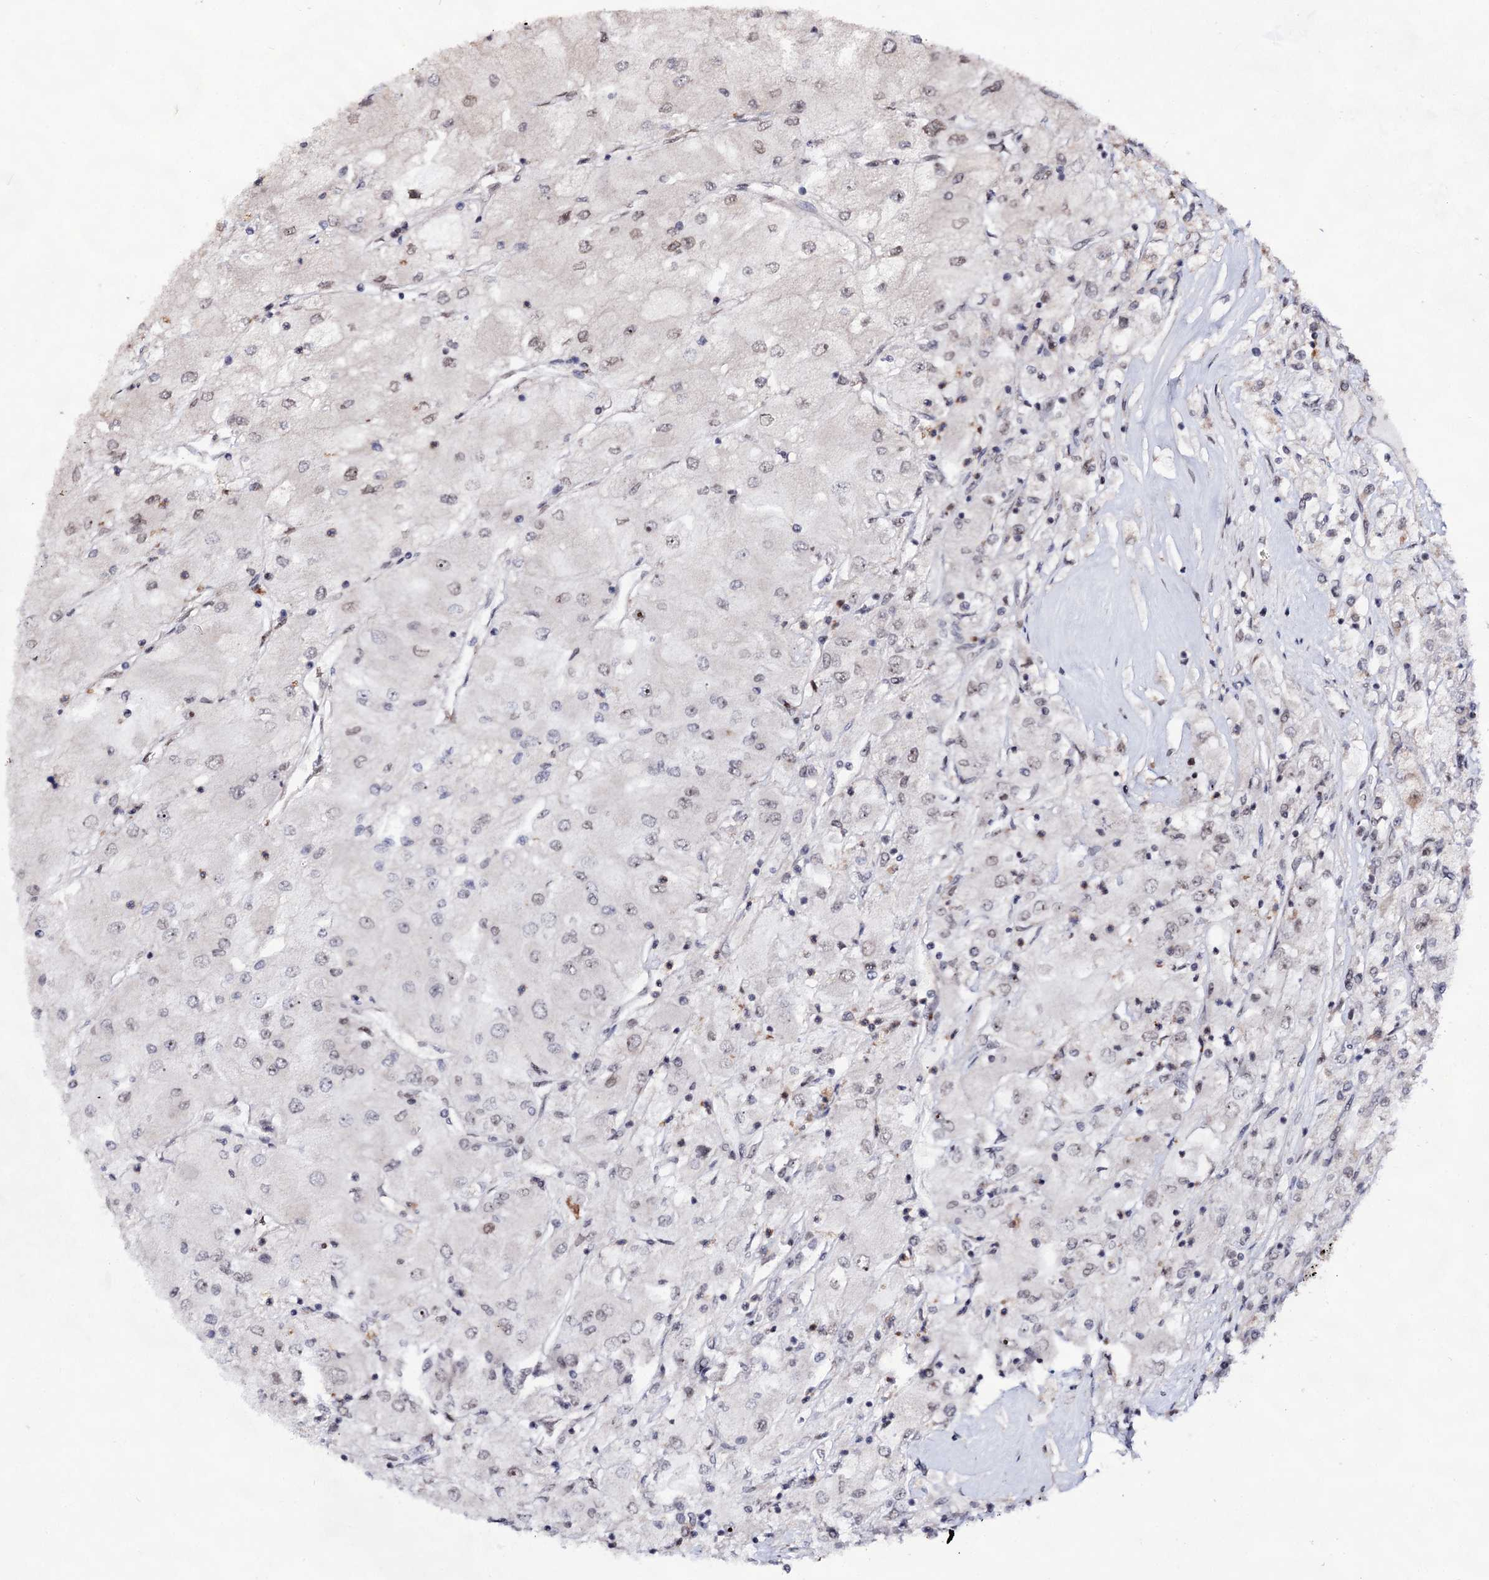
{"staining": {"intensity": "weak", "quantity": "<25%", "location": "nuclear"}, "tissue": "renal cancer", "cell_type": "Tumor cells", "image_type": "cancer", "snomed": [{"axis": "morphology", "description": "Adenocarcinoma, NOS"}, {"axis": "topography", "description": "Kidney"}], "caption": "An immunohistochemistry (IHC) histopathology image of renal cancer is shown. There is no staining in tumor cells of renal cancer. The staining was performed using DAB to visualize the protein expression in brown, while the nuclei were stained in blue with hematoxylin (Magnification: 20x).", "gene": "EXOSC10", "patient": {"sex": "male", "age": 80}}